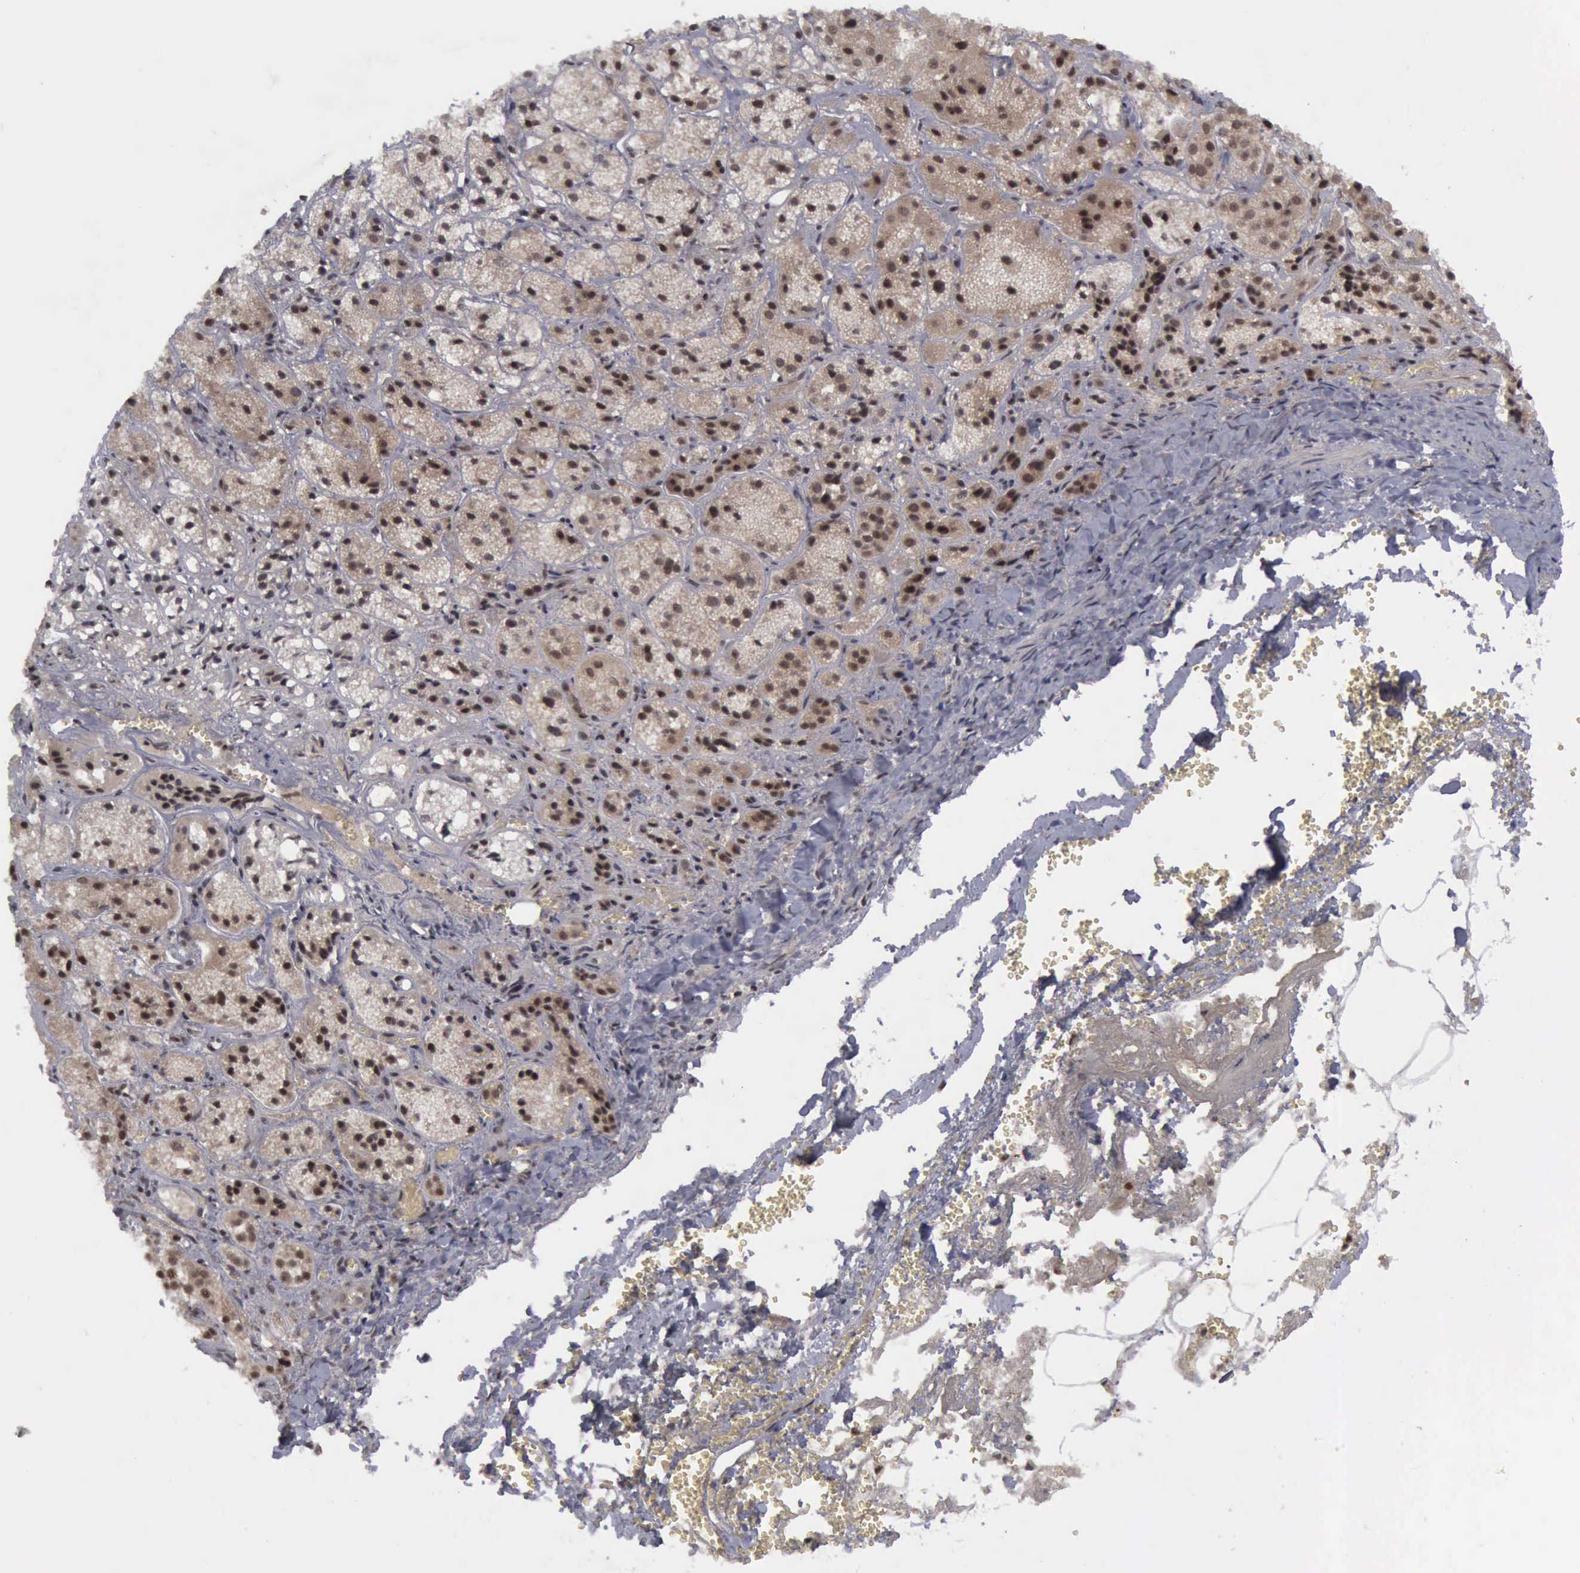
{"staining": {"intensity": "strong", "quantity": ">75%", "location": "cytoplasmic/membranous,nuclear"}, "tissue": "adrenal gland", "cell_type": "Glandular cells", "image_type": "normal", "snomed": [{"axis": "morphology", "description": "Normal tissue, NOS"}, {"axis": "topography", "description": "Adrenal gland"}], "caption": "There is high levels of strong cytoplasmic/membranous,nuclear expression in glandular cells of unremarkable adrenal gland, as demonstrated by immunohistochemical staining (brown color).", "gene": "ATM", "patient": {"sex": "female", "age": 71}}